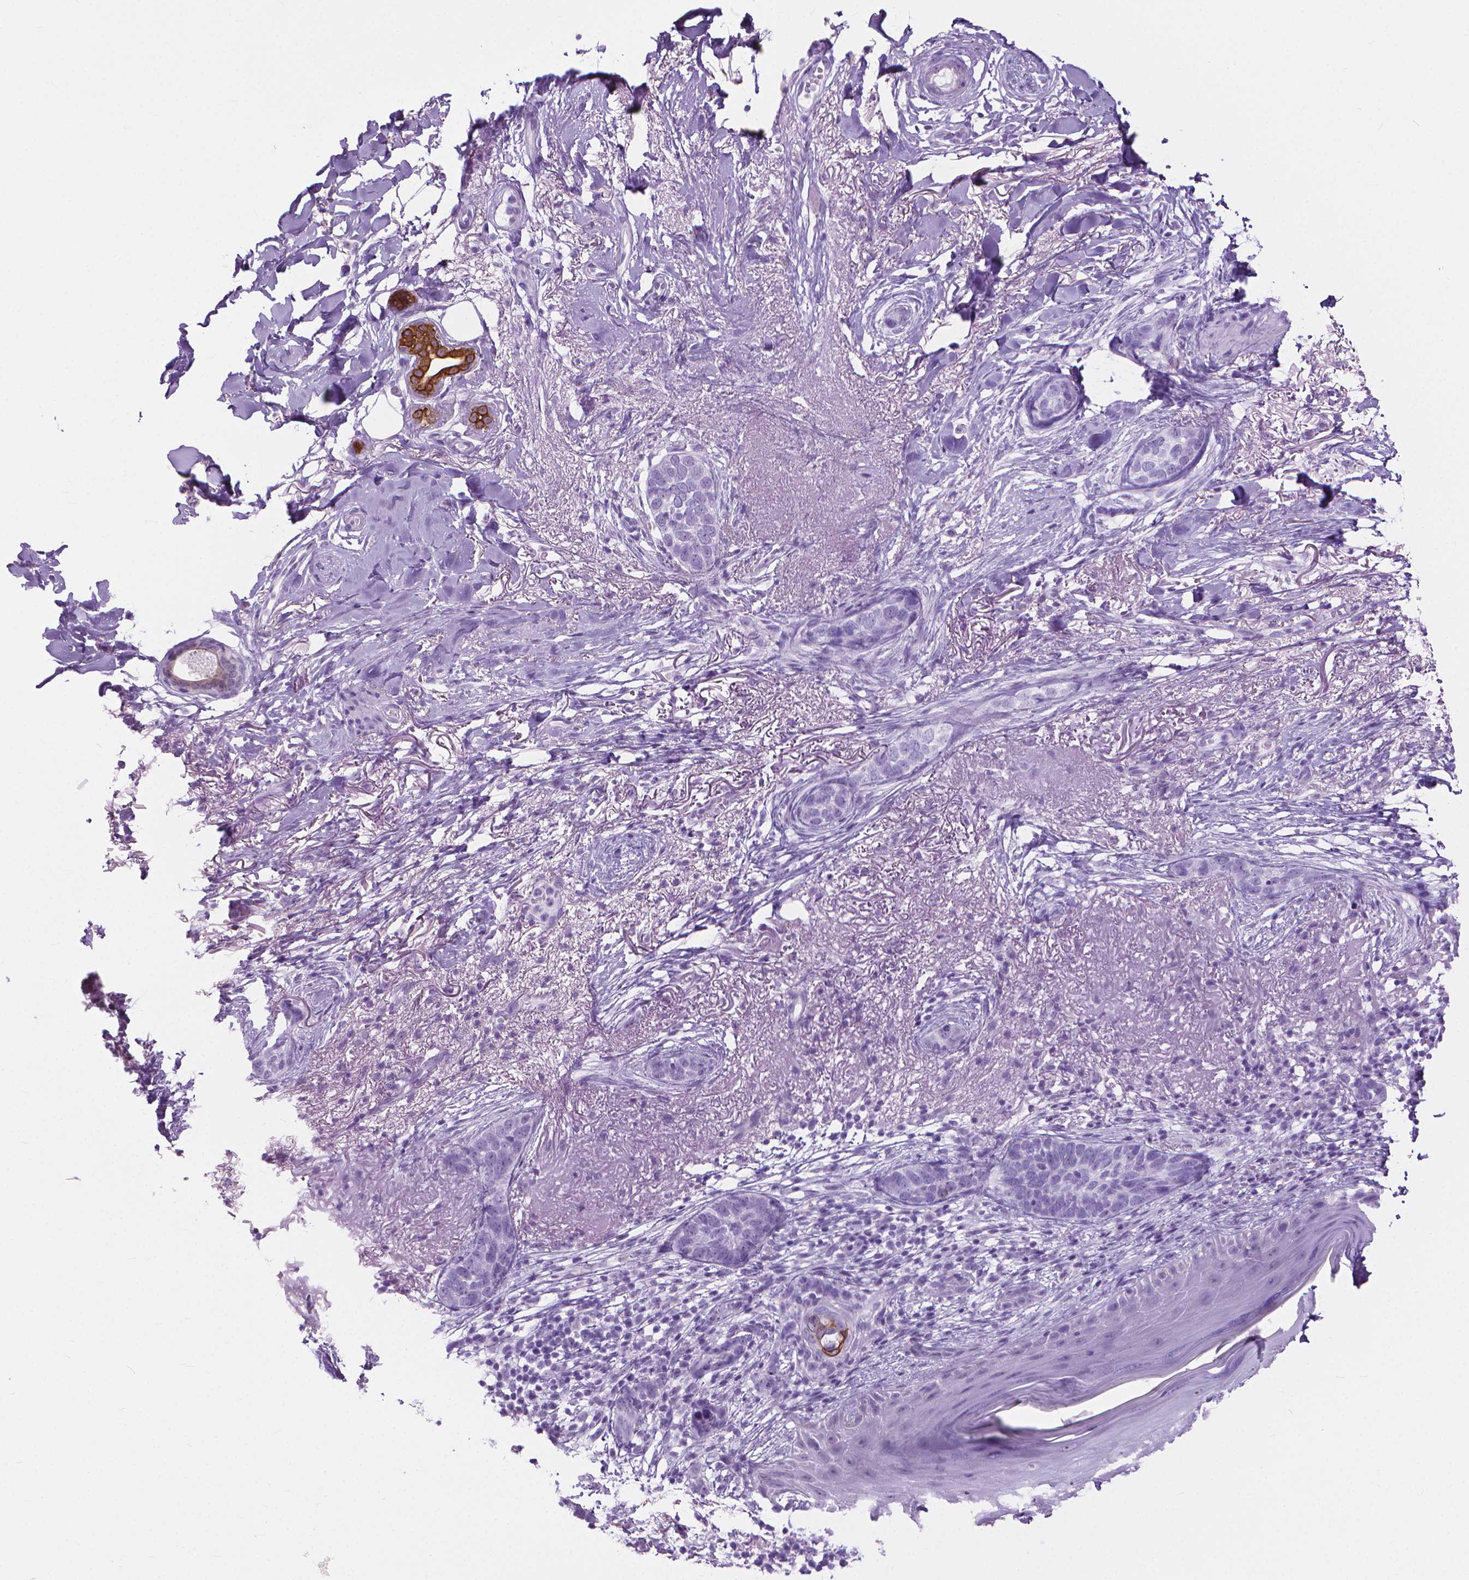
{"staining": {"intensity": "negative", "quantity": "none", "location": "none"}, "tissue": "skin cancer", "cell_type": "Tumor cells", "image_type": "cancer", "snomed": [{"axis": "morphology", "description": "Normal tissue, NOS"}, {"axis": "morphology", "description": "Basal cell carcinoma"}, {"axis": "topography", "description": "Skin"}], "caption": "High power microscopy histopathology image of an IHC image of skin cancer (basal cell carcinoma), revealing no significant positivity in tumor cells.", "gene": "HTR2B", "patient": {"sex": "male", "age": 84}}